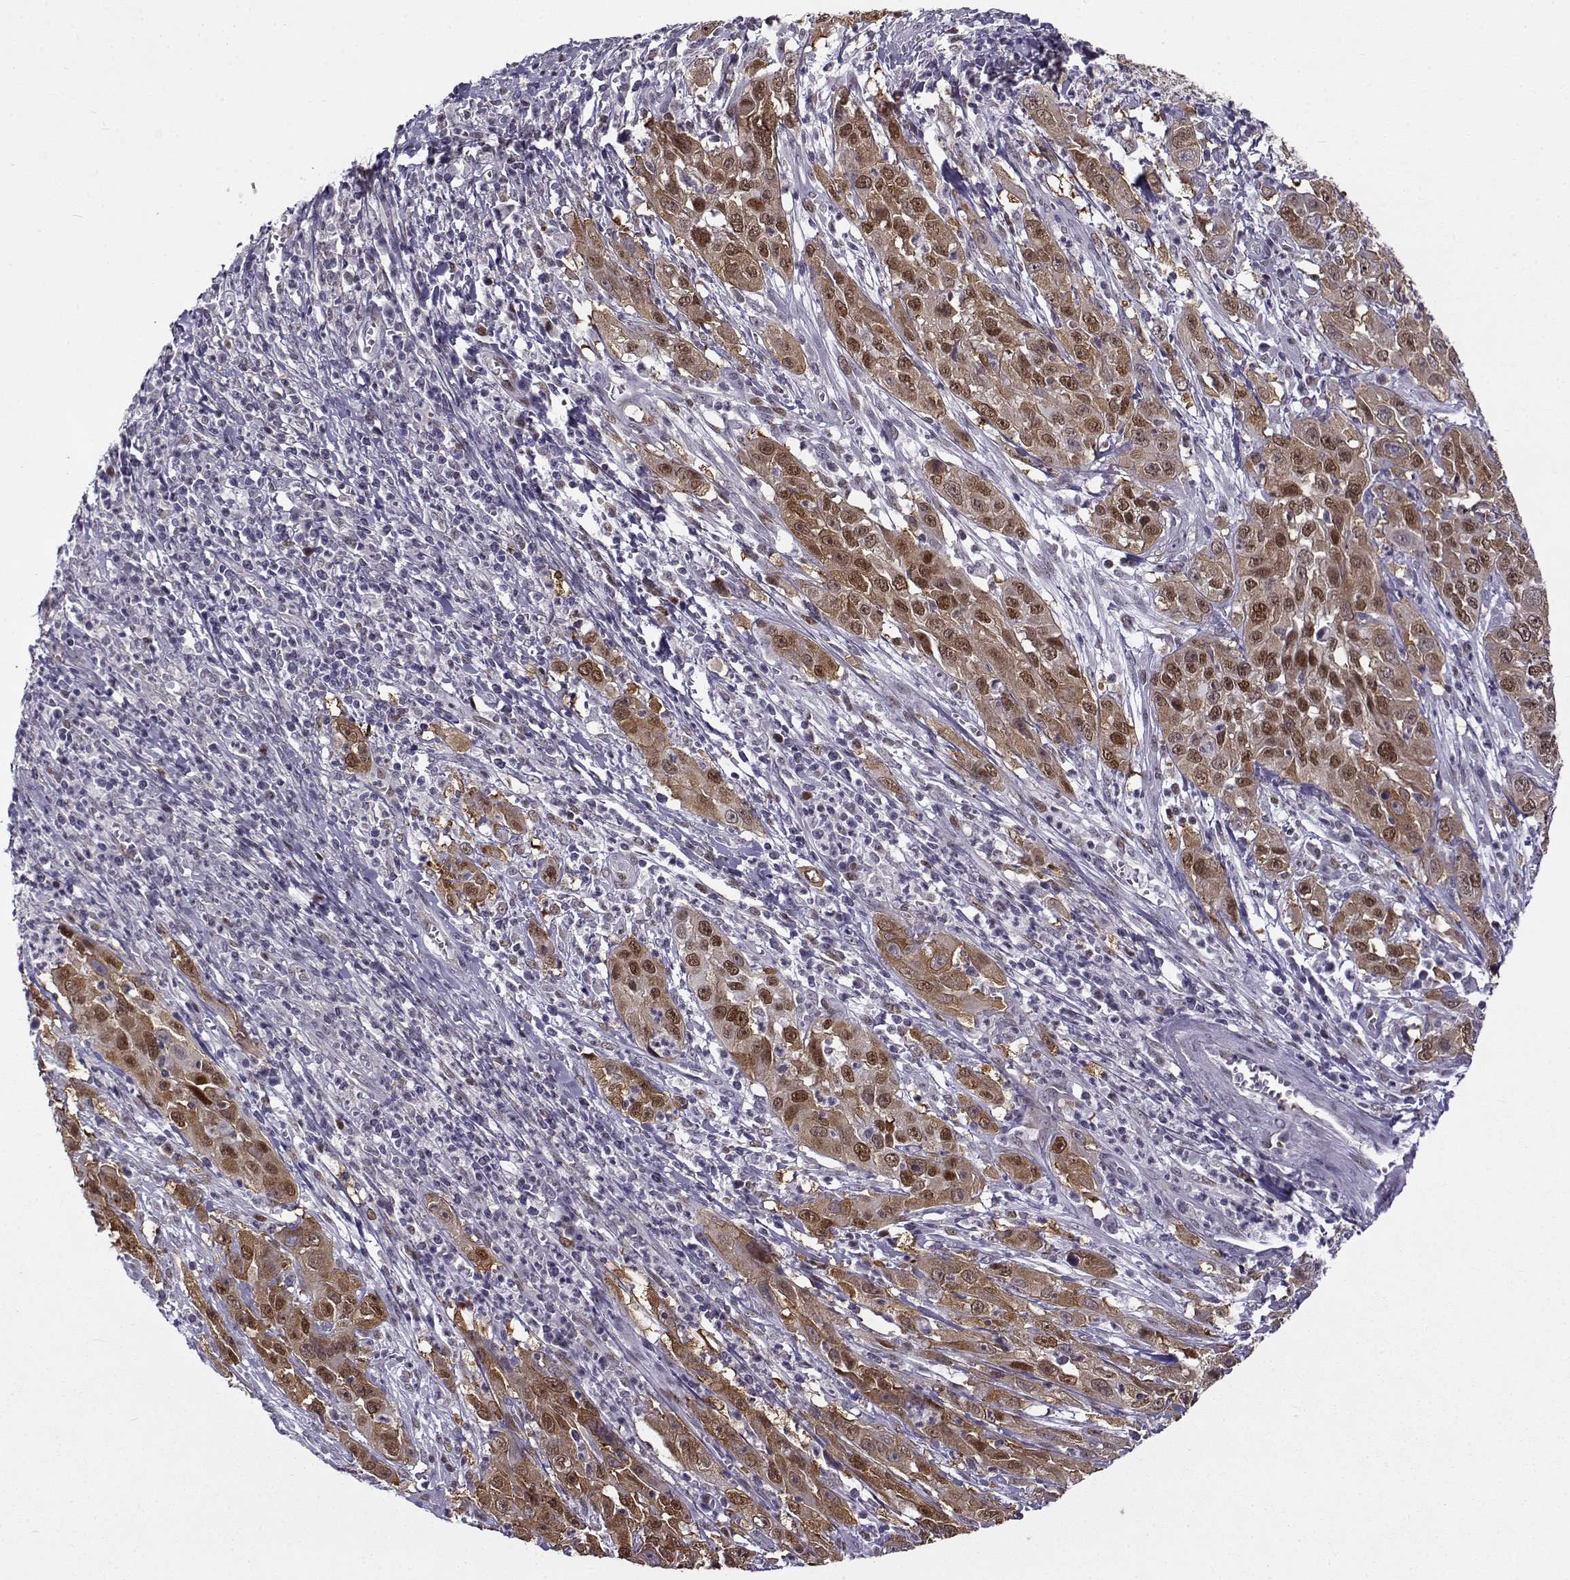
{"staining": {"intensity": "strong", "quantity": ">75%", "location": "cytoplasmic/membranous,nuclear"}, "tissue": "cervical cancer", "cell_type": "Tumor cells", "image_type": "cancer", "snomed": [{"axis": "morphology", "description": "Squamous cell carcinoma, NOS"}, {"axis": "topography", "description": "Cervix"}], "caption": "High-magnification brightfield microscopy of cervical cancer (squamous cell carcinoma) stained with DAB (3,3'-diaminobenzidine) (brown) and counterstained with hematoxylin (blue). tumor cells exhibit strong cytoplasmic/membranous and nuclear expression is identified in about>75% of cells. (Brightfield microscopy of DAB IHC at high magnification).", "gene": "BACH1", "patient": {"sex": "female", "age": 32}}